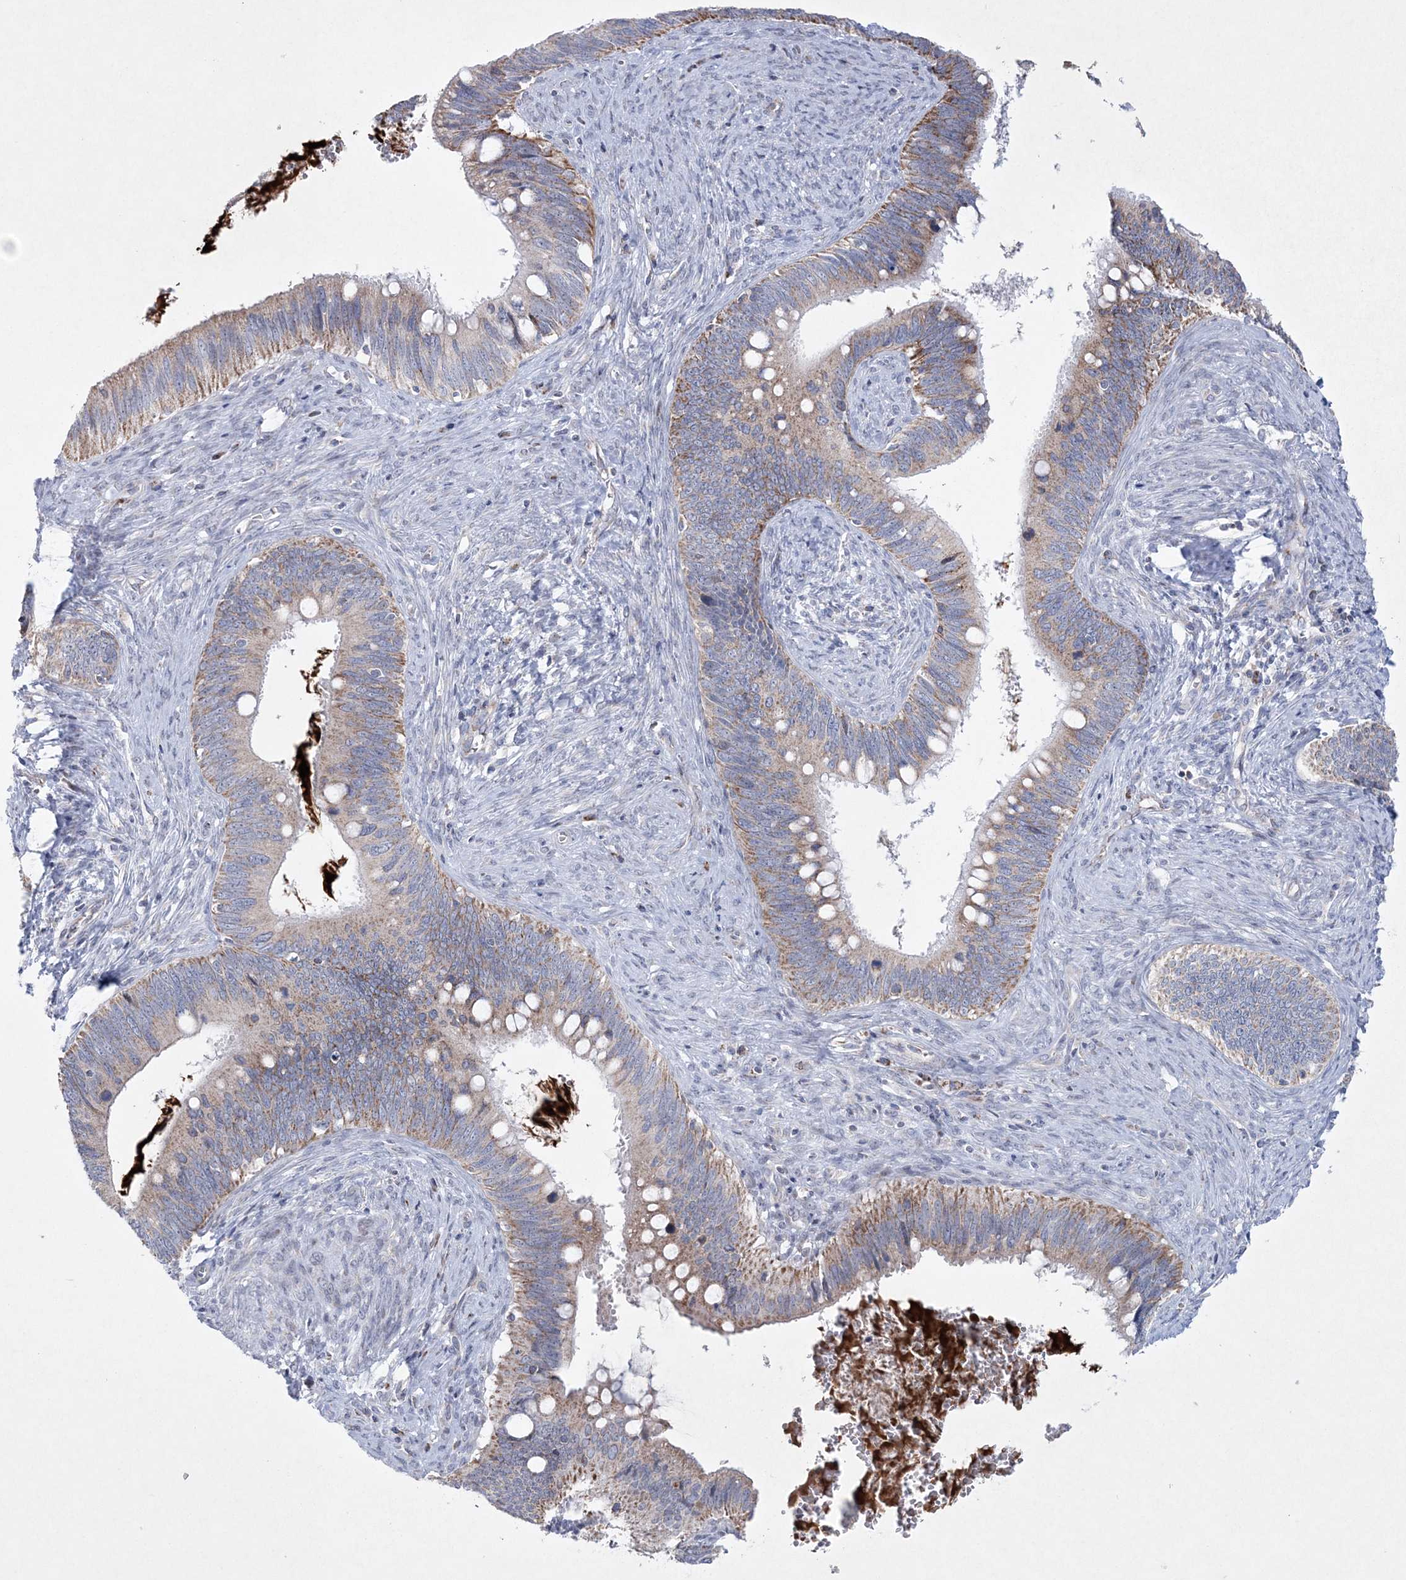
{"staining": {"intensity": "moderate", "quantity": "25%-75%", "location": "cytoplasmic/membranous"}, "tissue": "cervical cancer", "cell_type": "Tumor cells", "image_type": "cancer", "snomed": [{"axis": "morphology", "description": "Adenocarcinoma, NOS"}, {"axis": "topography", "description": "Cervix"}], "caption": "This image reveals immunohistochemistry staining of adenocarcinoma (cervical), with medium moderate cytoplasmic/membranous positivity in about 25%-75% of tumor cells.", "gene": "CES4A", "patient": {"sex": "female", "age": 42}}